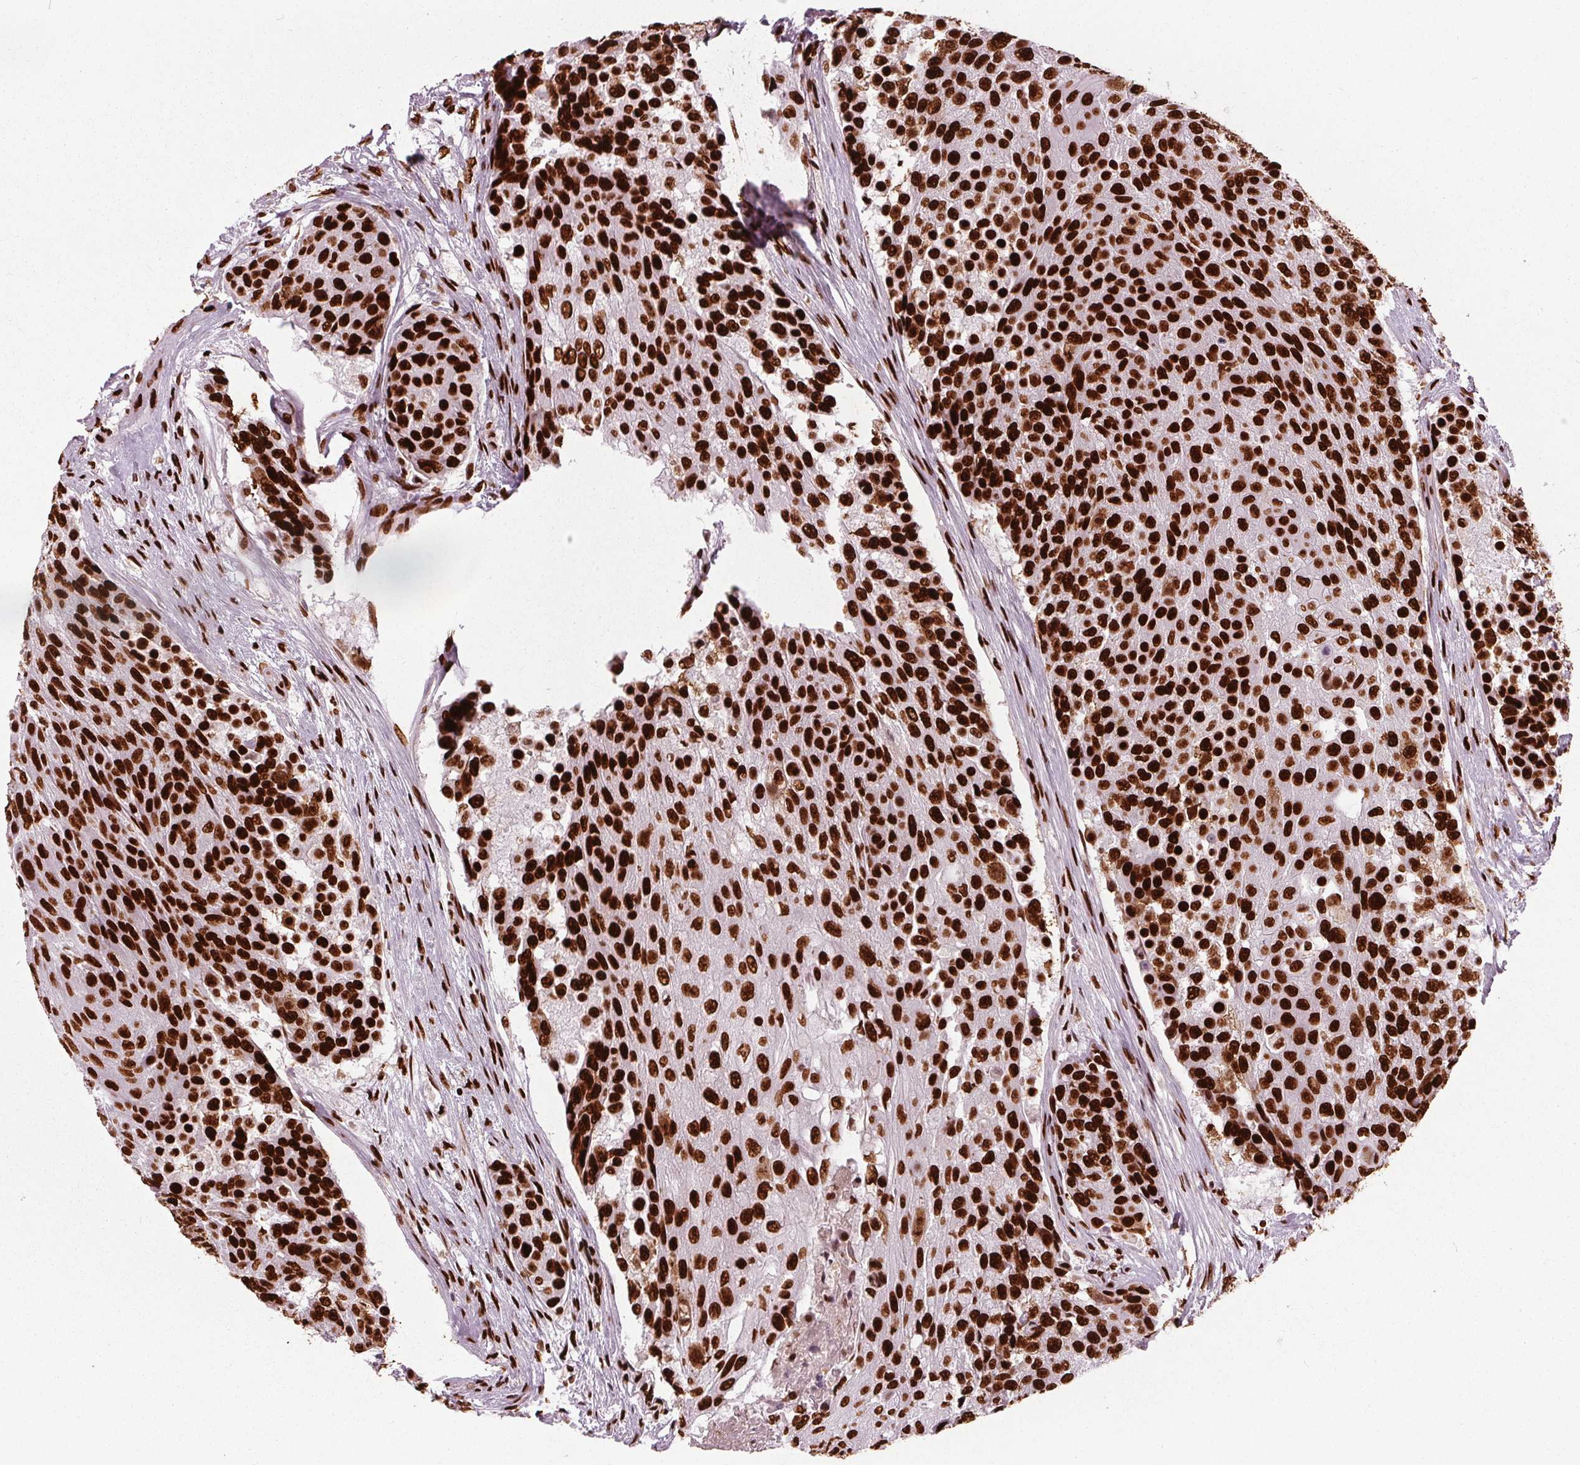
{"staining": {"intensity": "strong", "quantity": ">75%", "location": "nuclear"}, "tissue": "urothelial cancer", "cell_type": "Tumor cells", "image_type": "cancer", "snomed": [{"axis": "morphology", "description": "Urothelial carcinoma, High grade"}, {"axis": "topography", "description": "Urinary bladder"}], "caption": "Immunohistochemical staining of urothelial carcinoma (high-grade) reveals strong nuclear protein positivity in approximately >75% of tumor cells.", "gene": "BRD4", "patient": {"sex": "female", "age": 63}}